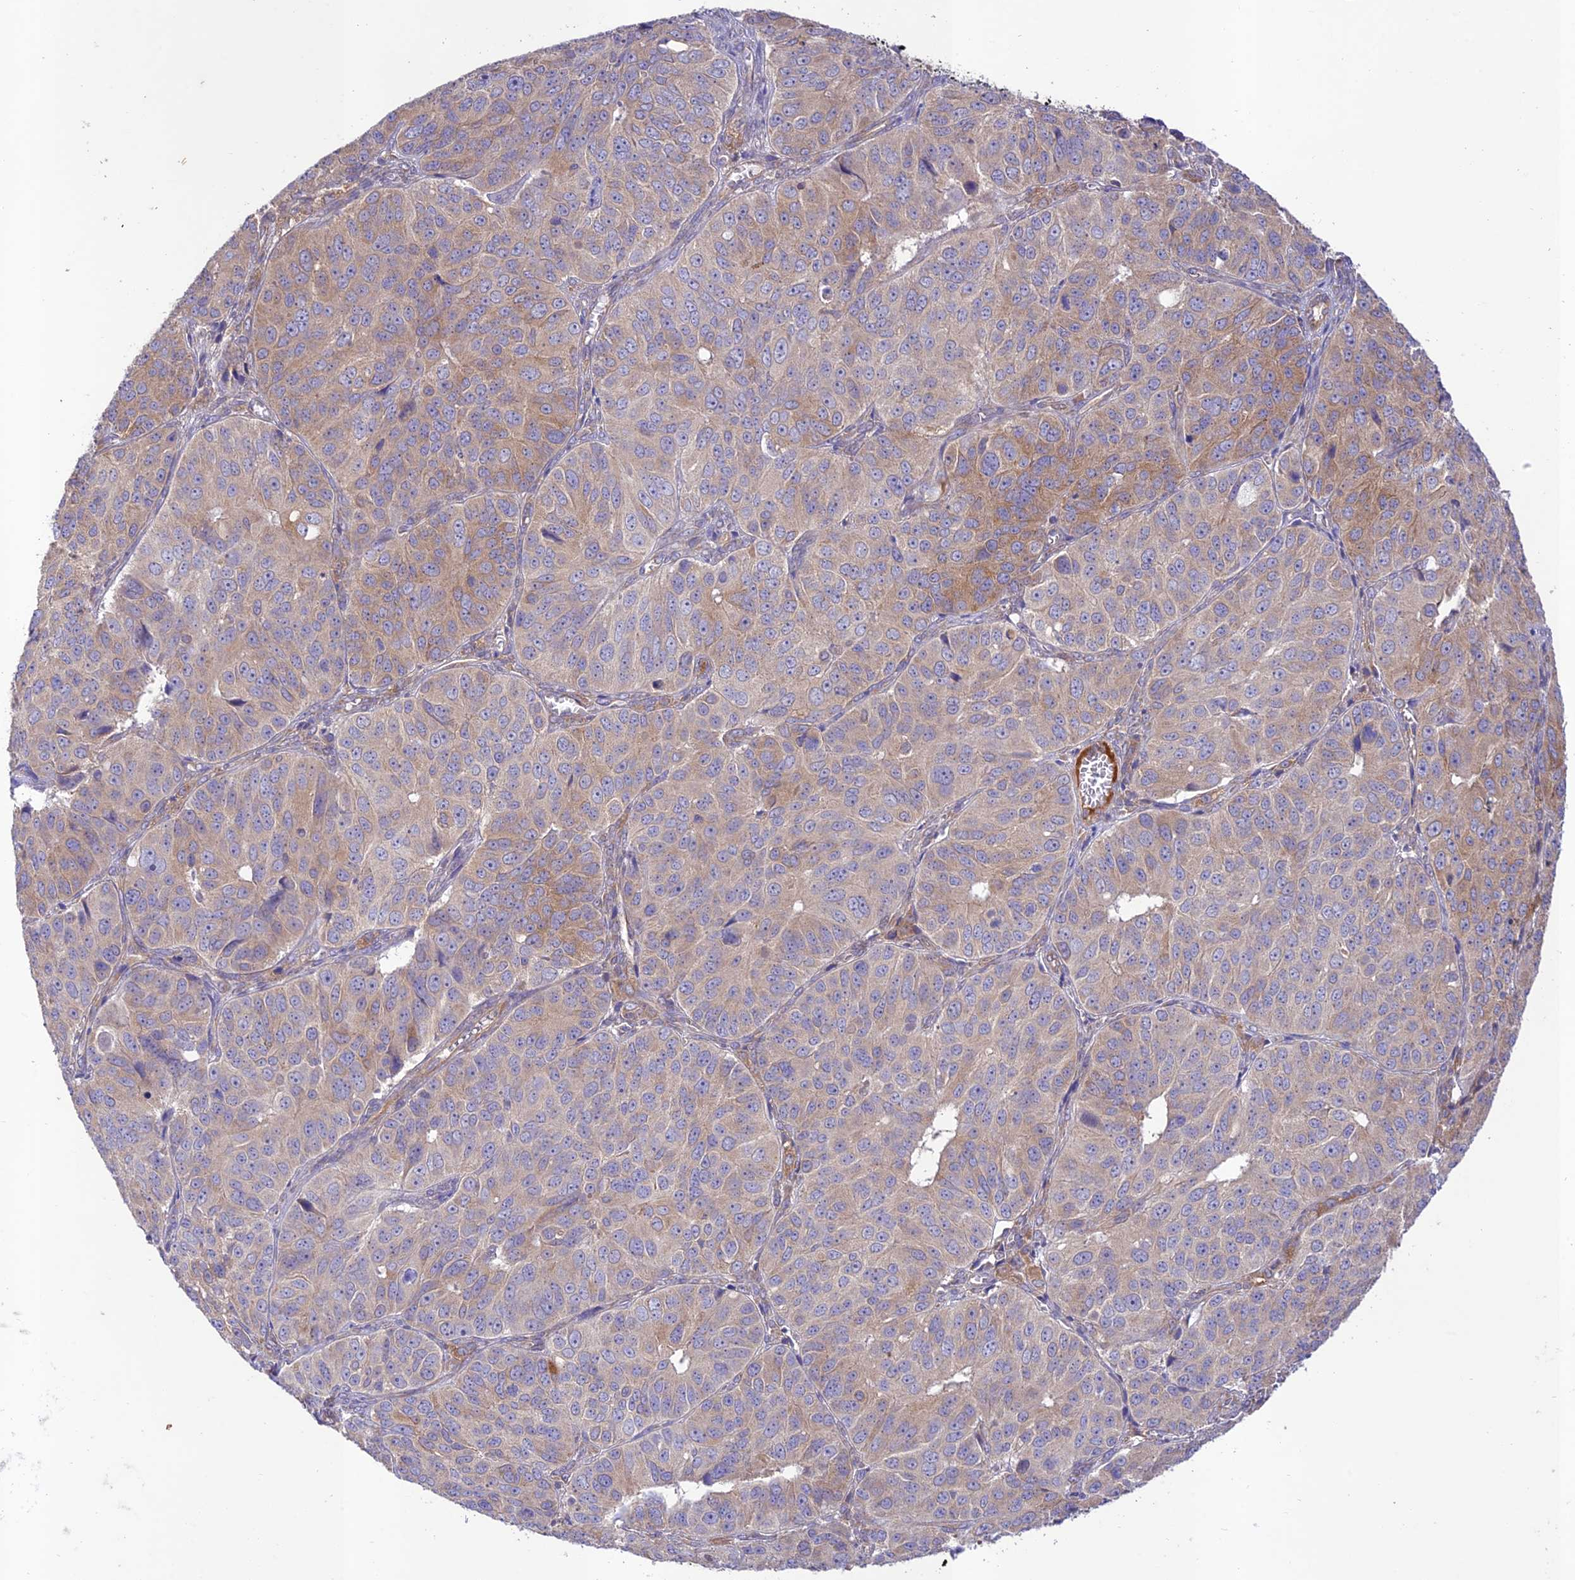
{"staining": {"intensity": "moderate", "quantity": "25%-75%", "location": "cytoplasmic/membranous"}, "tissue": "ovarian cancer", "cell_type": "Tumor cells", "image_type": "cancer", "snomed": [{"axis": "morphology", "description": "Carcinoma, endometroid"}, {"axis": "topography", "description": "Ovary"}], "caption": "The photomicrograph reveals immunohistochemical staining of ovarian cancer. There is moderate cytoplasmic/membranous positivity is seen in about 25%-75% of tumor cells.", "gene": "TMEM259", "patient": {"sex": "female", "age": 51}}